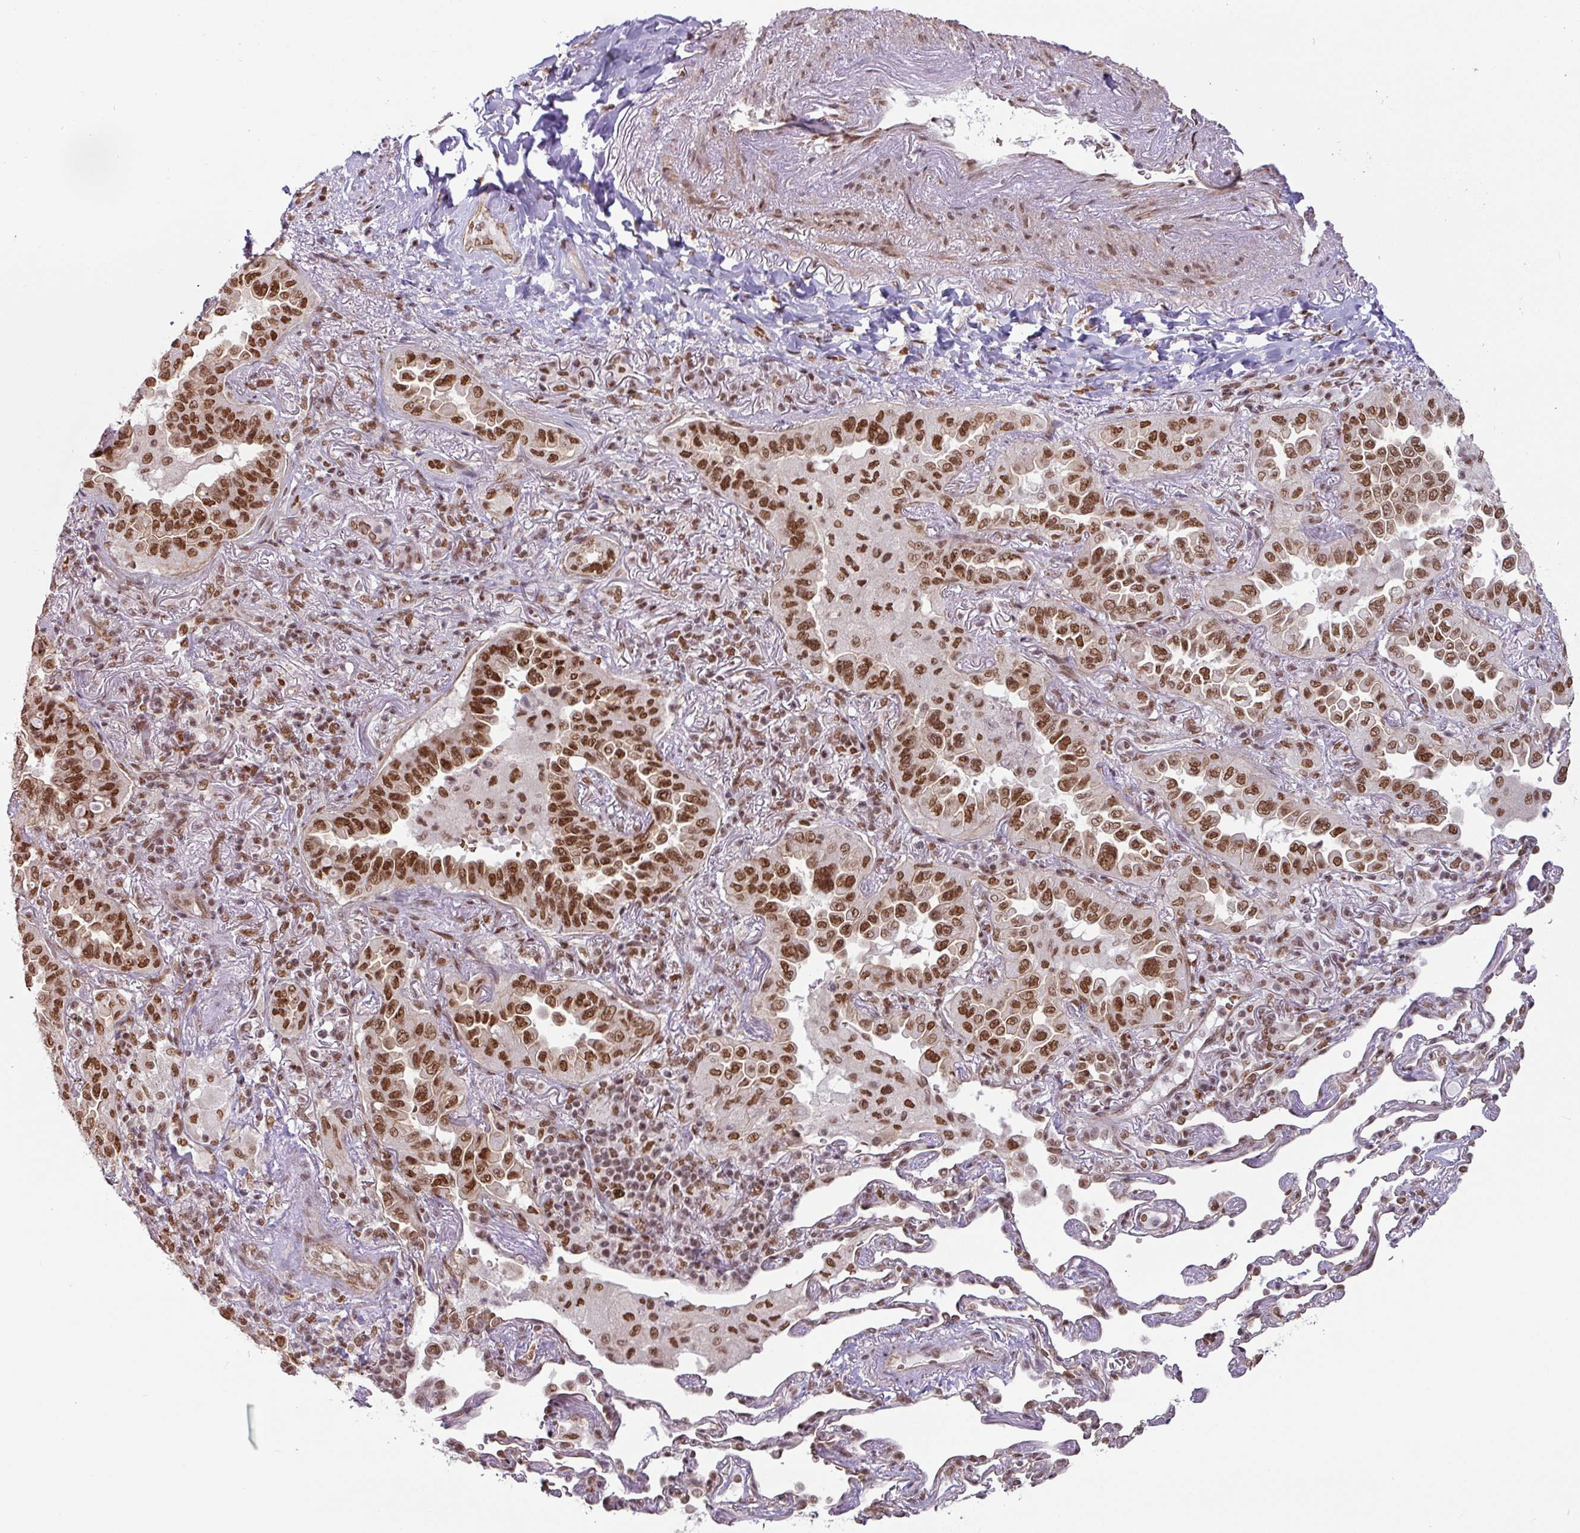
{"staining": {"intensity": "strong", "quantity": ">75%", "location": "nuclear"}, "tissue": "lung cancer", "cell_type": "Tumor cells", "image_type": "cancer", "snomed": [{"axis": "morphology", "description": "Adenocarcinoma, NOS"}, {"axis": "topography", "description": "Lung"}], "caption": "Lung cancer stained with a protein marker displays strong staining in tumor cells.", "gene": "NCOA5", "patient": {"sex": "female", "age": 69}}